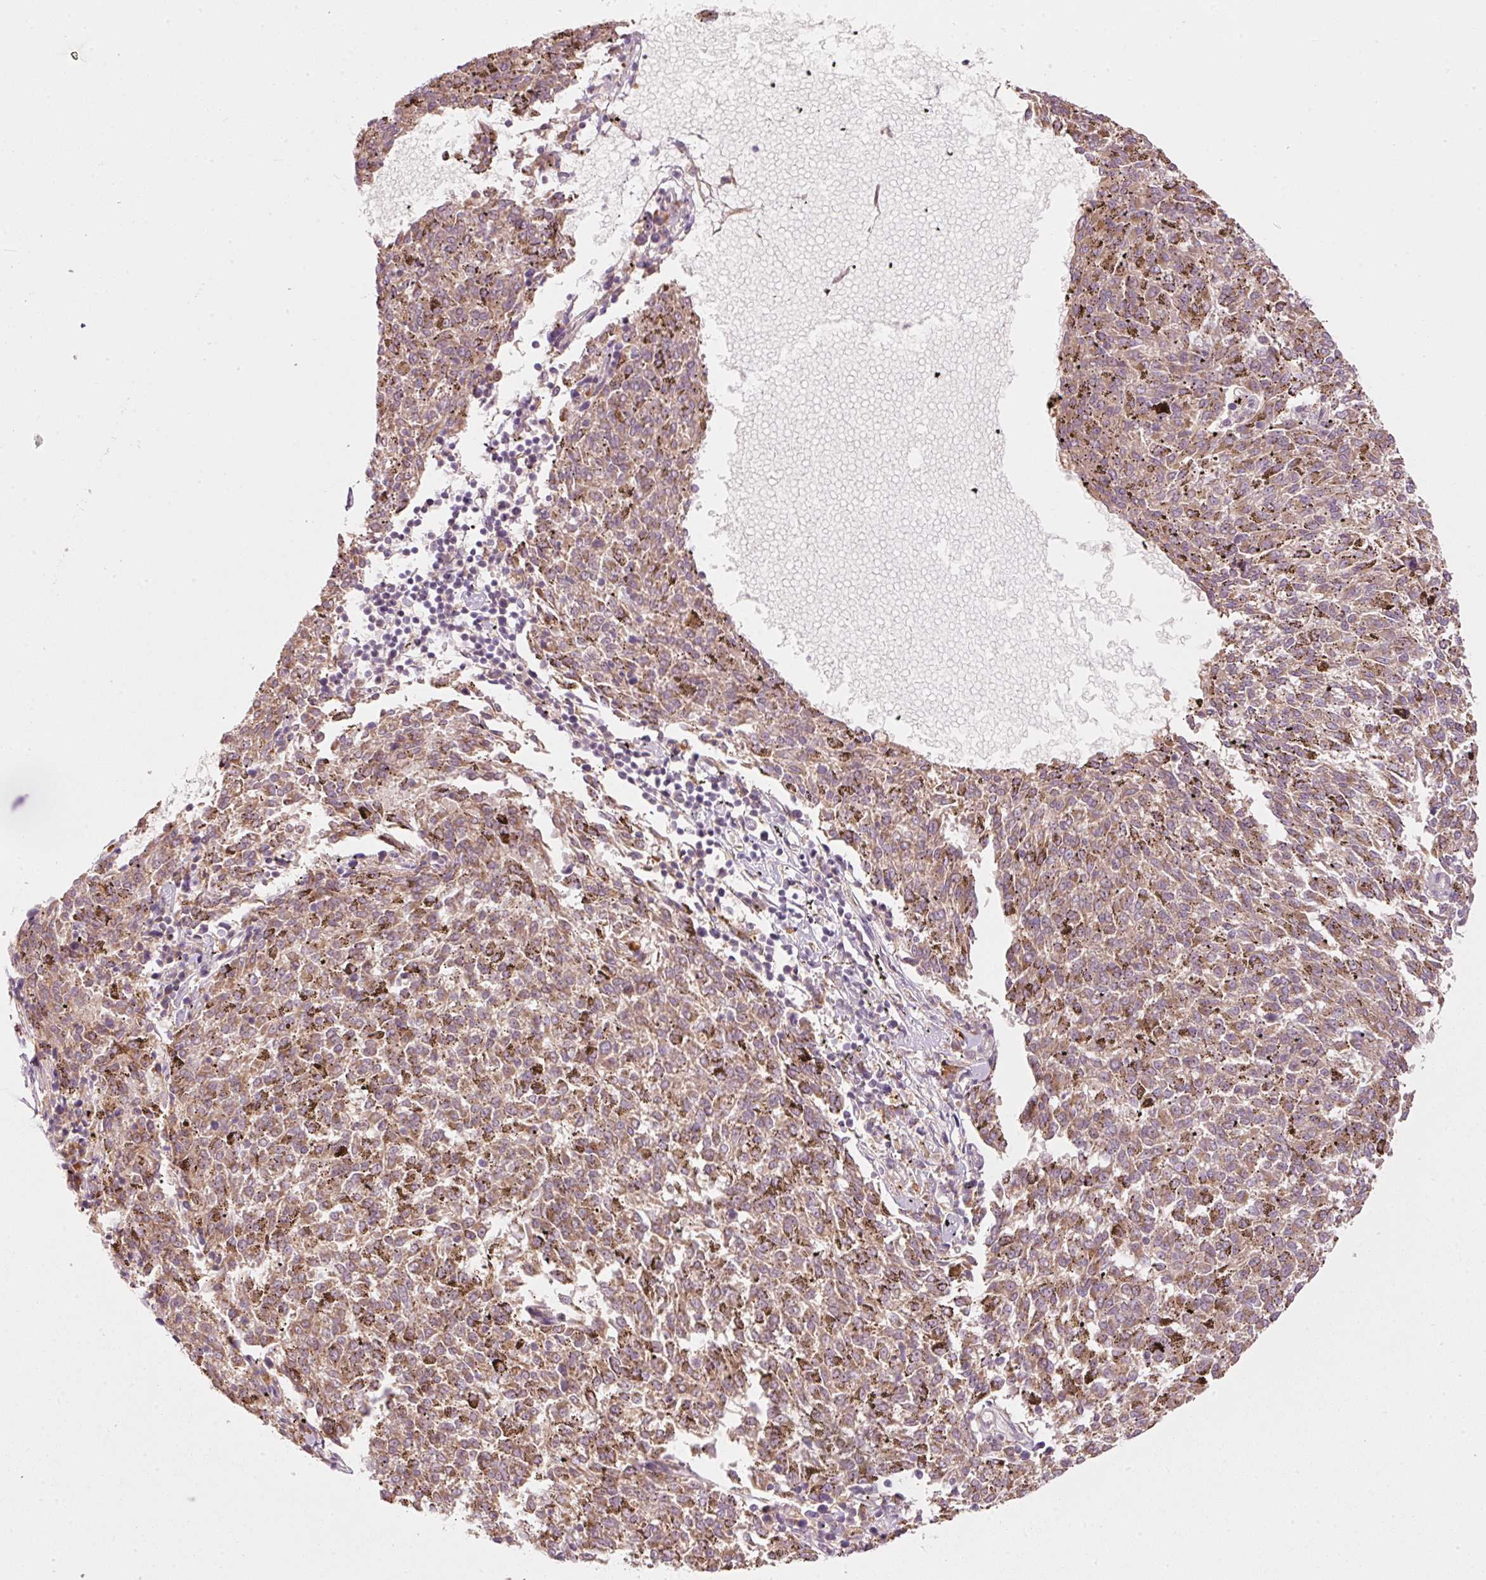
{"staining": {"intensity": "moderate", "quantity": ">75%", "location": "cytoplasmic/membranous"}, "tissue": "melanoma", "cell_type": "Tumor cells", "image_type": "cancer", "snomed": [{"axis": "morphology", "description": "Malignant melanoma, NOS"}, {"axis": "topography", "description": "Skin"}], "caption": "The immunohistochemical stain shows moderate cytoplasmic/membranous staining in tumor cells of melanoma tissue.", "gene": "MAP10", "patient": {"sex": "female", "age": 72}}